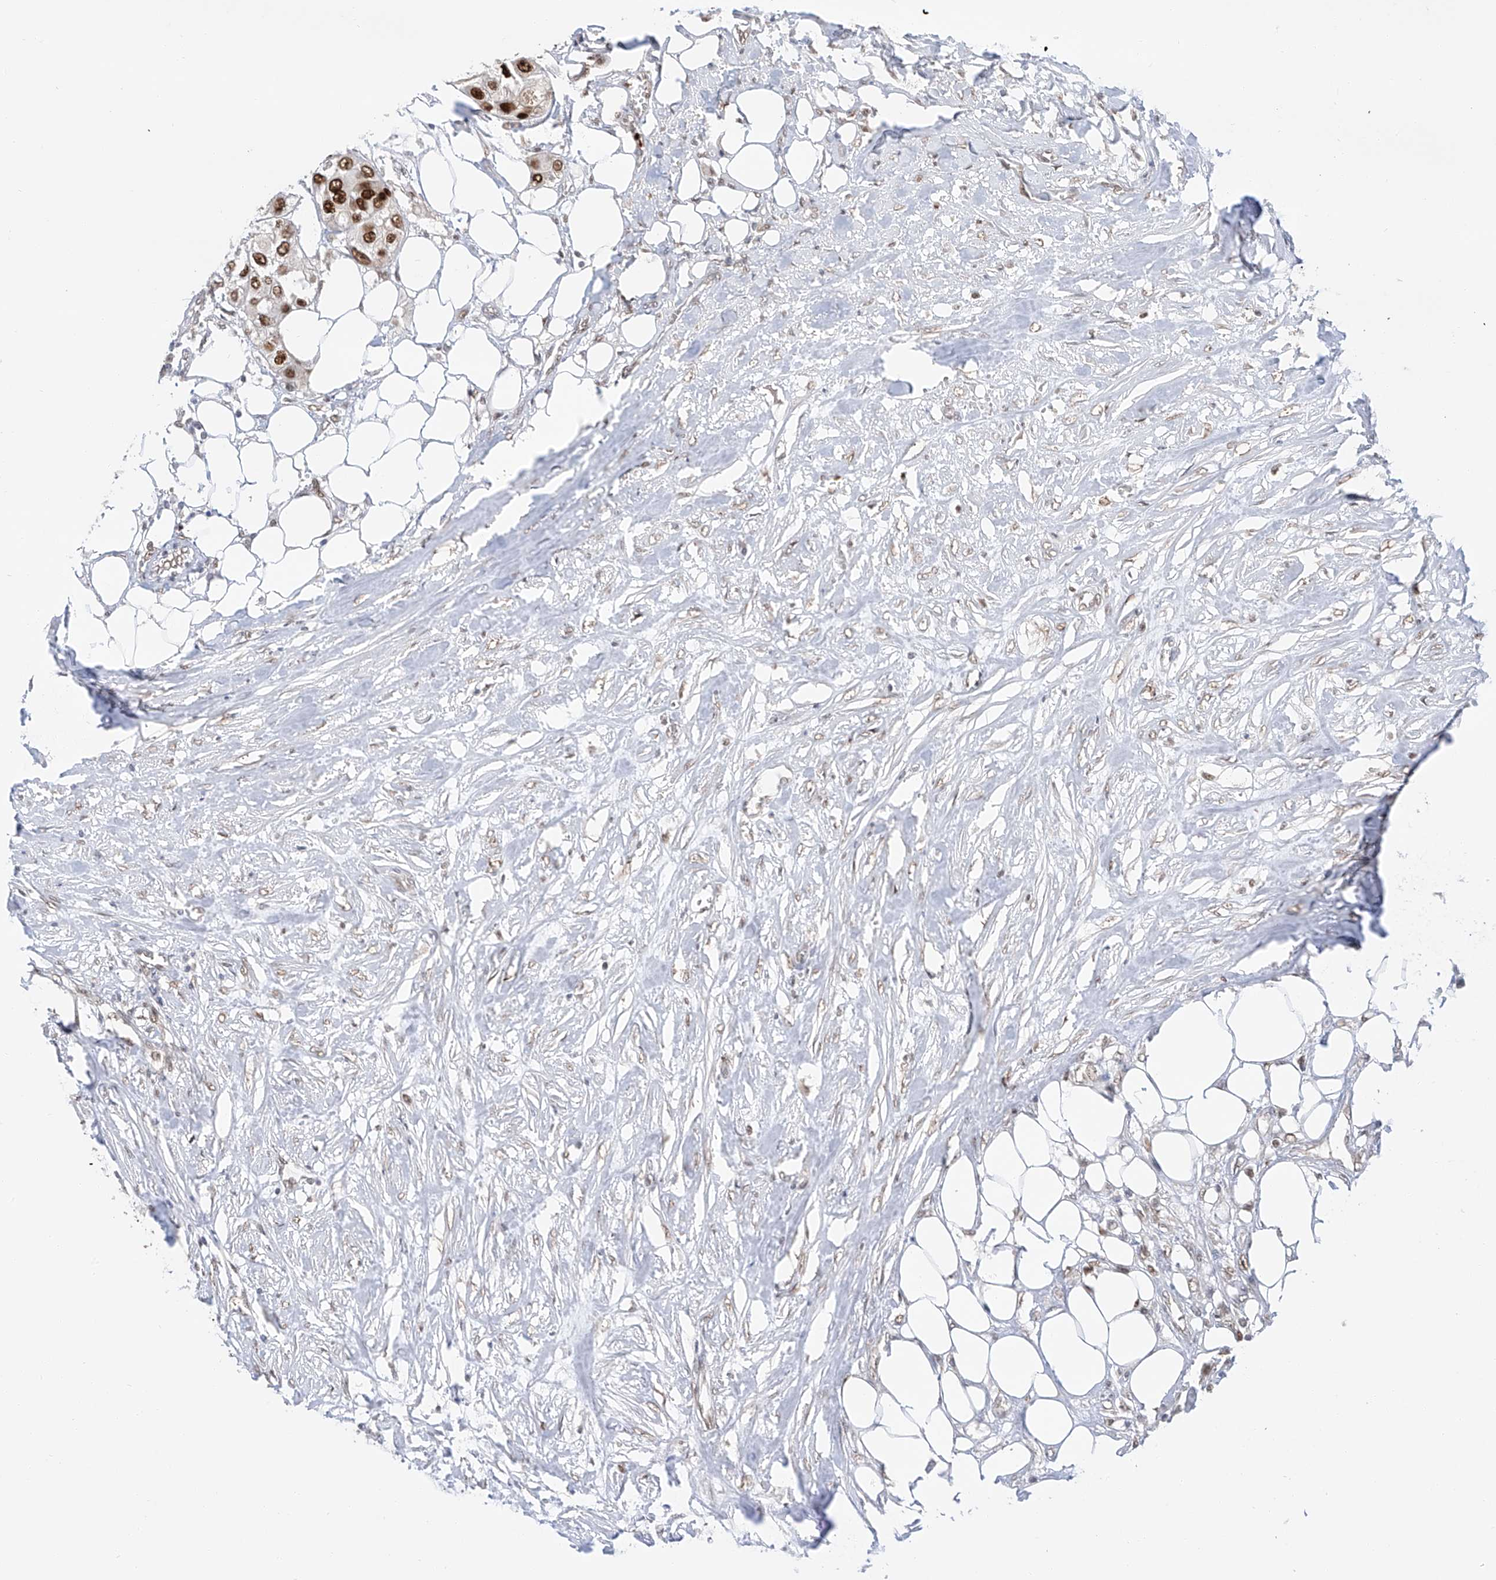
{"staining": {"intensity": "strong", "quantity": ">75%", "location": "nuclear"}, "tissue": "urothelial cancer", "cell_type": "Tumor cells", "image_type": "cancer", "snomed": [{"axis": "morphology", "description": "Urothelial carcinoma, High grade"}, {"axis": "topography", "description": "Urinary bladder"}], "caption": "A brown stain highlights strong nuclear staining of a protein in human urothelial cancer tumor cells. The staining was performed using DAB, with brown indicating positive protein expression. Nuclei are stained blue with hematoxylin.", "gene": "POGK", "patient": {"sex": "male", "age": 64}}